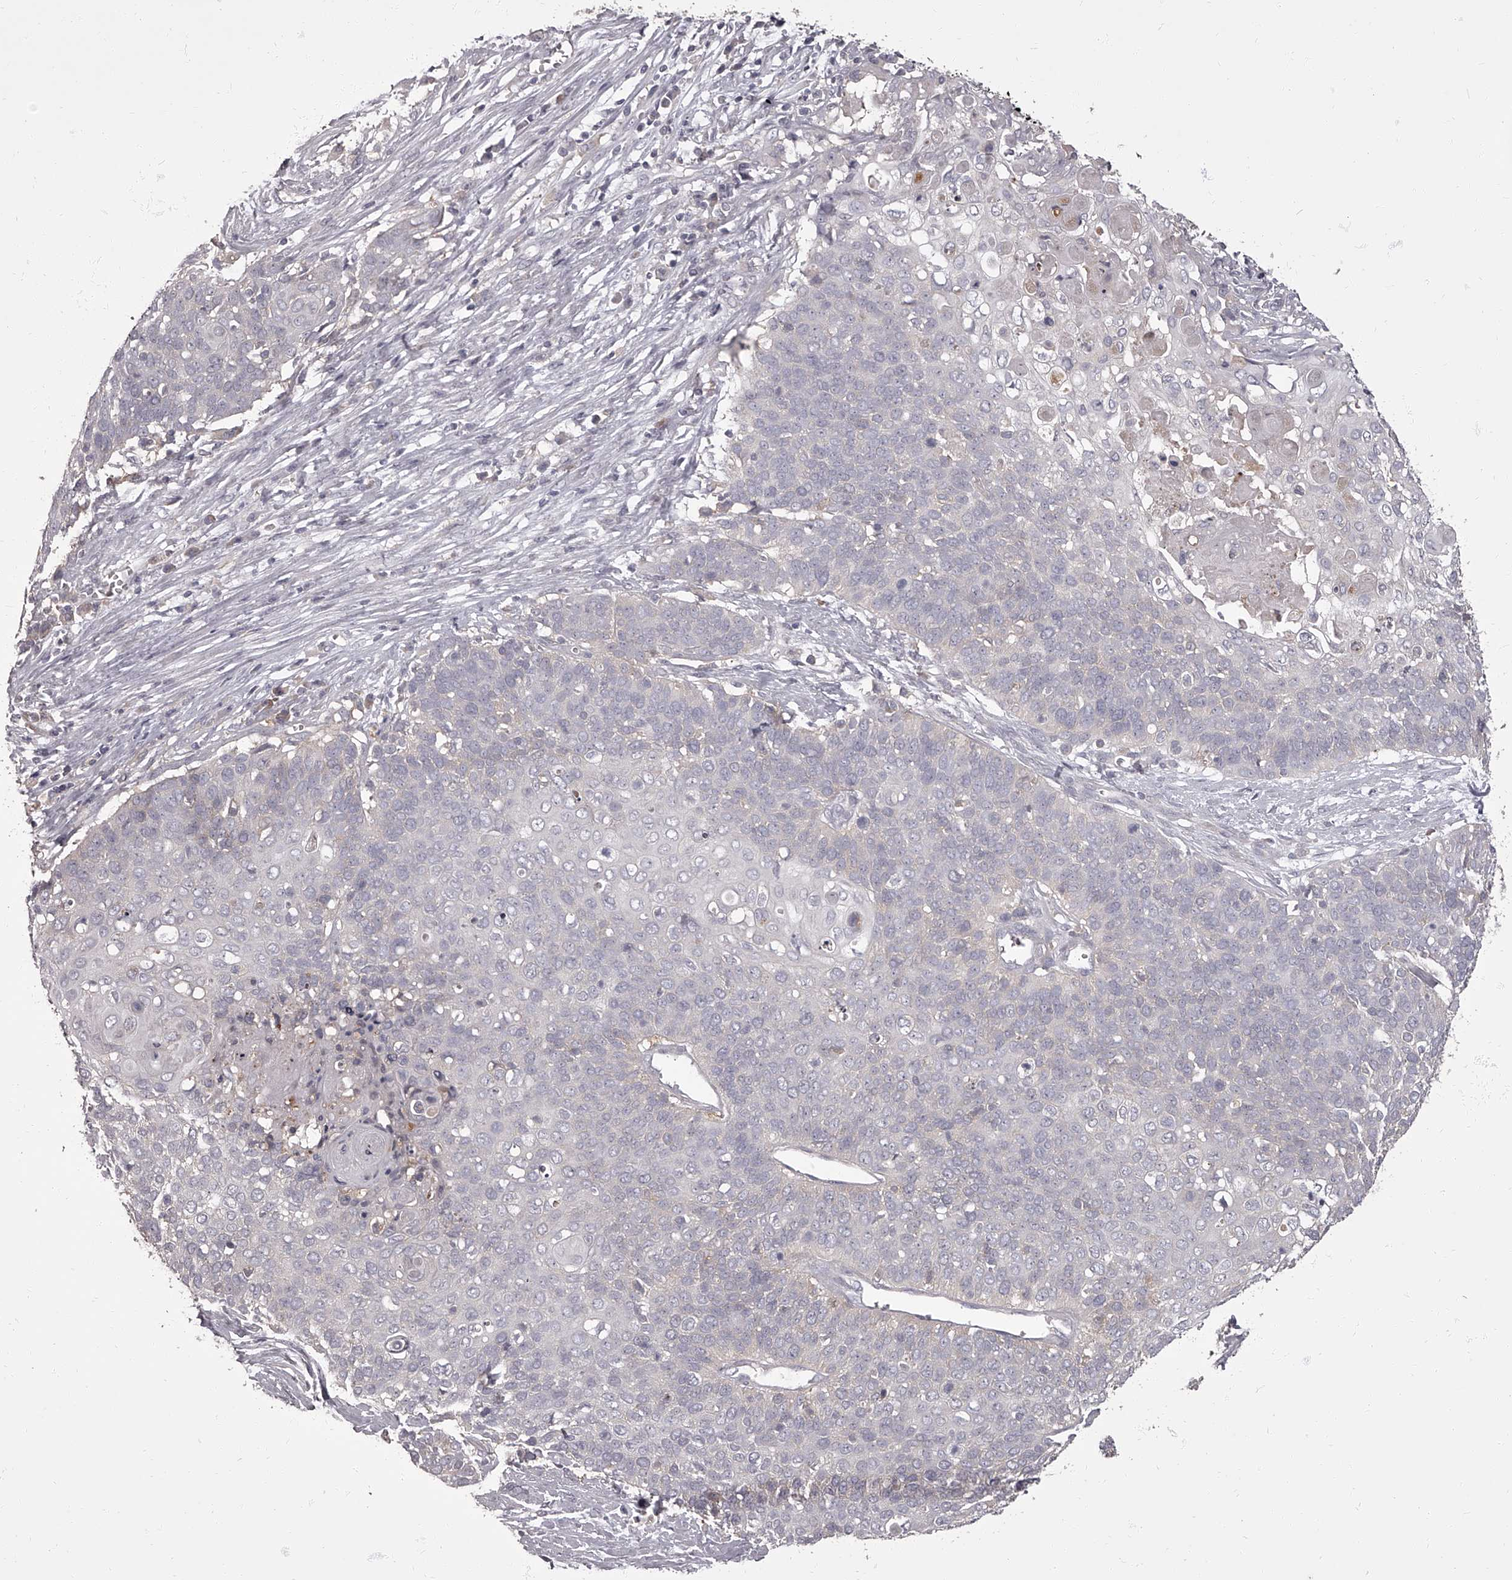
{"staining": {"intensity": "negative", "quantity": "none", "location": "none"}, "tissue": "cervical cancer", "cell_type": "Tumor cells", "image_type": "cancer", "snomed": [{"axis": "morphology", "description": "Squamous cell carcinoma, NOS"}, {"axis": "topography", "description": "Cervix"}], "caption": "Immunohistochemistry (IHC) micrograph of human cervical cancer stained for a protein (brown), which demonstrates no positivity in tumor cells. (DAB (3,3'-diaminobenzidine) immunohistochemistry (IHC), high magnification).", "gene": "APEH", "patient": {"sex": "female", "age": 39}}